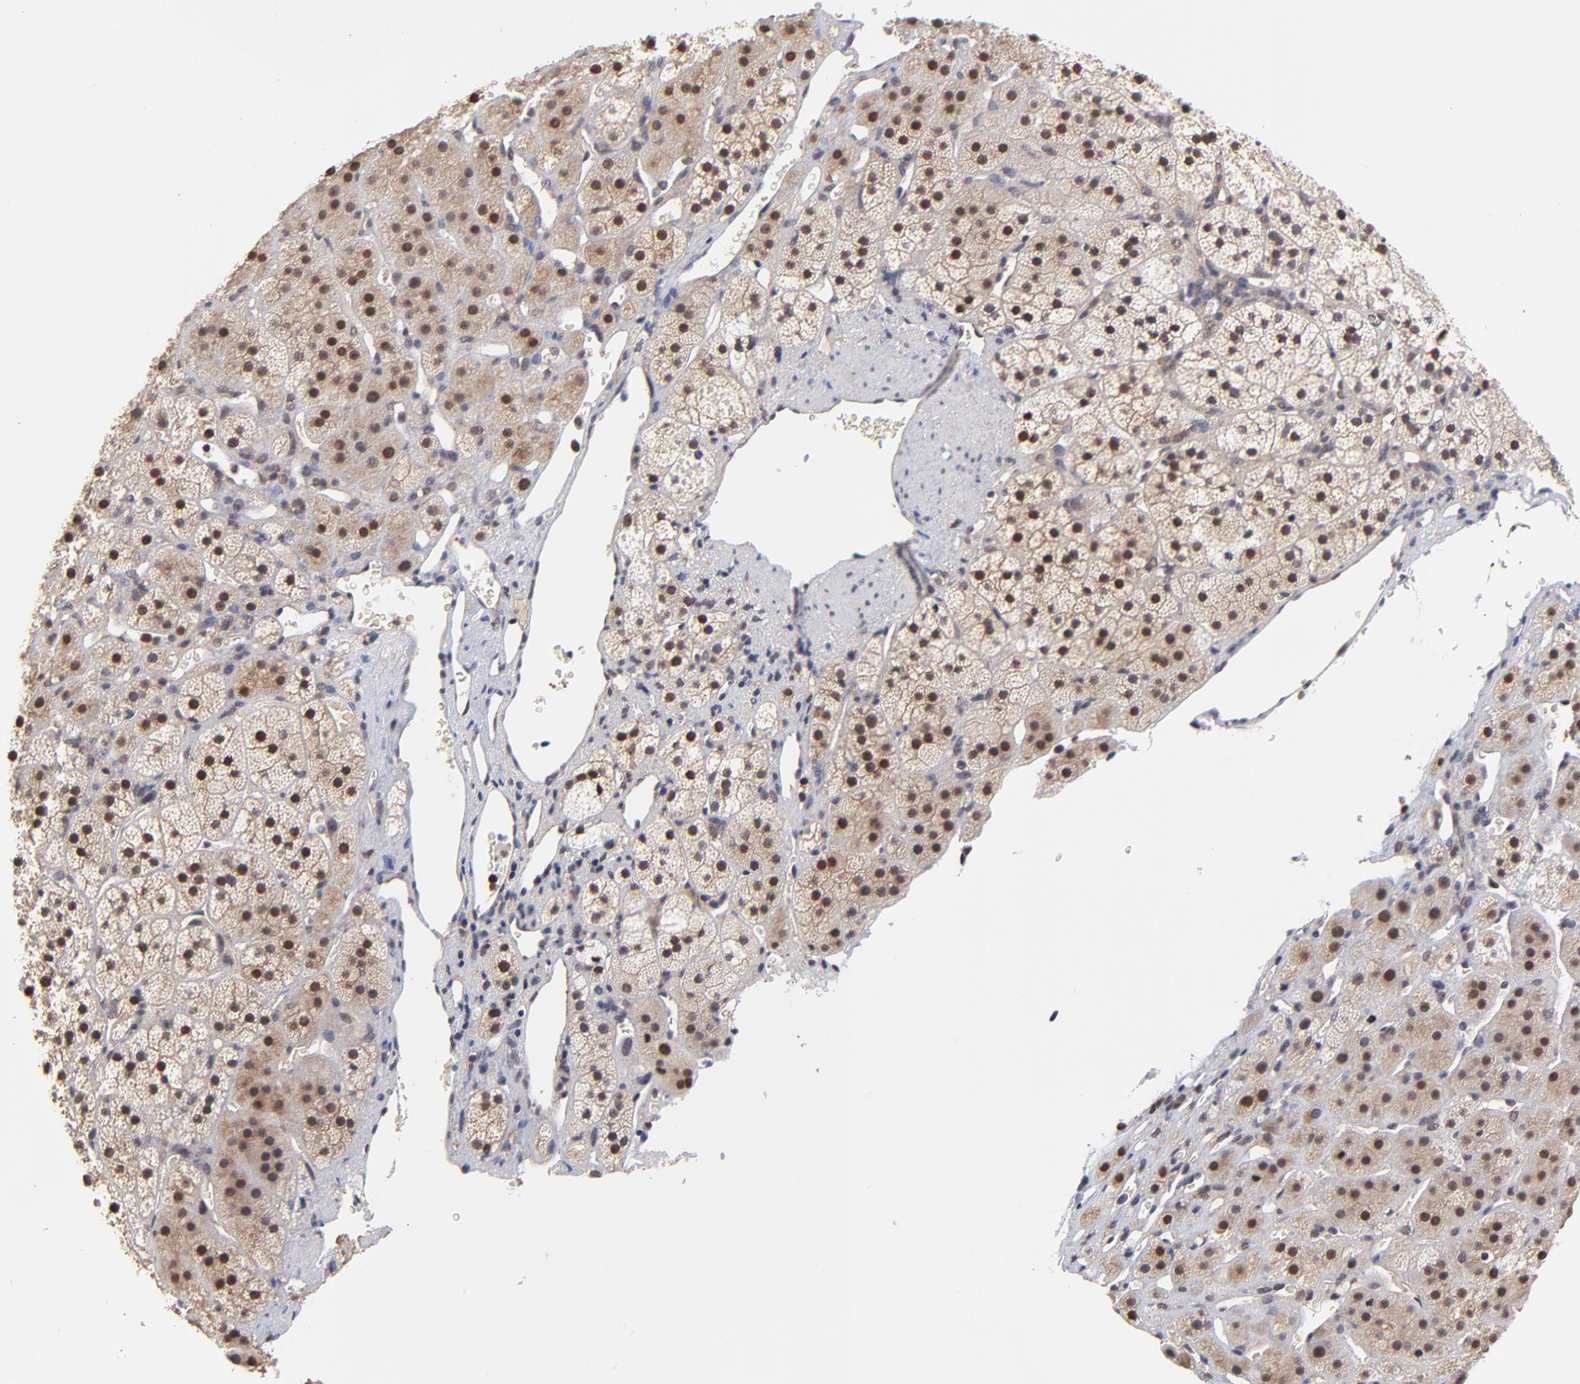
{"staining": {"intensity": "moderate", "quantity": "25%-75%", "location": "cytoplasmic/membranous,nuclear"}, "tissue": "adrenal gland", "cell_type": "Glandular cells", "image_type": "normal", "snomed": [{"axis": "morphology", "description": "Normal tissue, NOS"}, {"axis": "topography", "description": "Adrenal gland"}], "caption": "Normal adrenal gland was stained to show a protein in brown. There is medium levels of moderate cytoplasmic/membranous,nuclear expression in approximately 25%-75% of glandular cells. (DAB (3,3'-diaminobenzidine) = brown stain, brightfield microscopy at high magnification).", "gene": "PSMC4", "patient": {"sex": "female", "age": 44}}